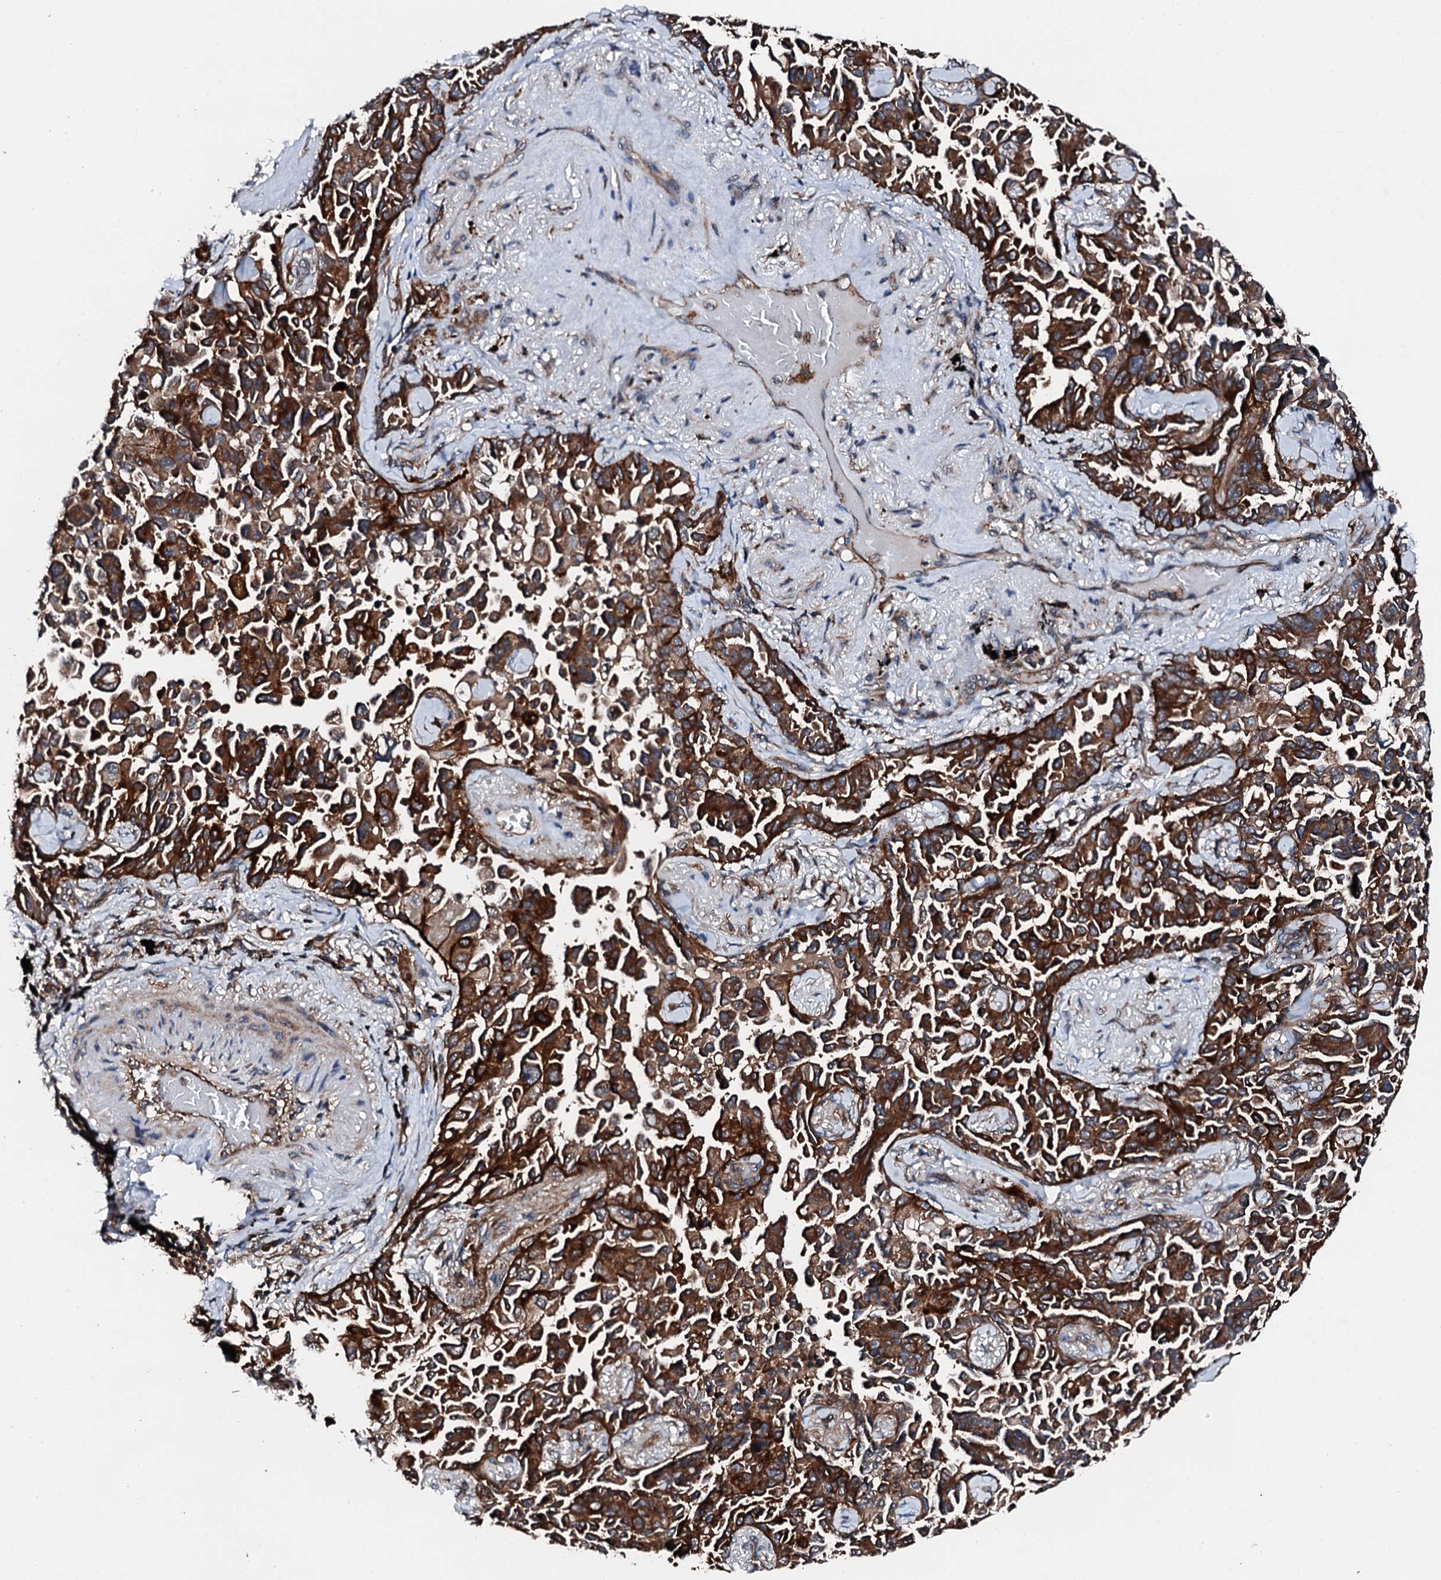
{"staining": {"intensity": "strong", "quantity": ">75%", "location": "cytoplasmic/membranous"}, "tissue": "lung cancer", "cell_type": "Tumor cells", "image_type": "cancer", "snomed": [{"axis": "morphology", "description": "Adenocarcinoma, NOS"}, {"axis": "topography", "description": "Lung"}], "caption": "There is high levels of strong cytoplasmic/membranous expression in tumor cells of lung adenocarcinoma, as demonstrated by immunohistochemical staining (brown color).", "gene": "FGD4", "patient": {"sex": "female", "age": 67}}